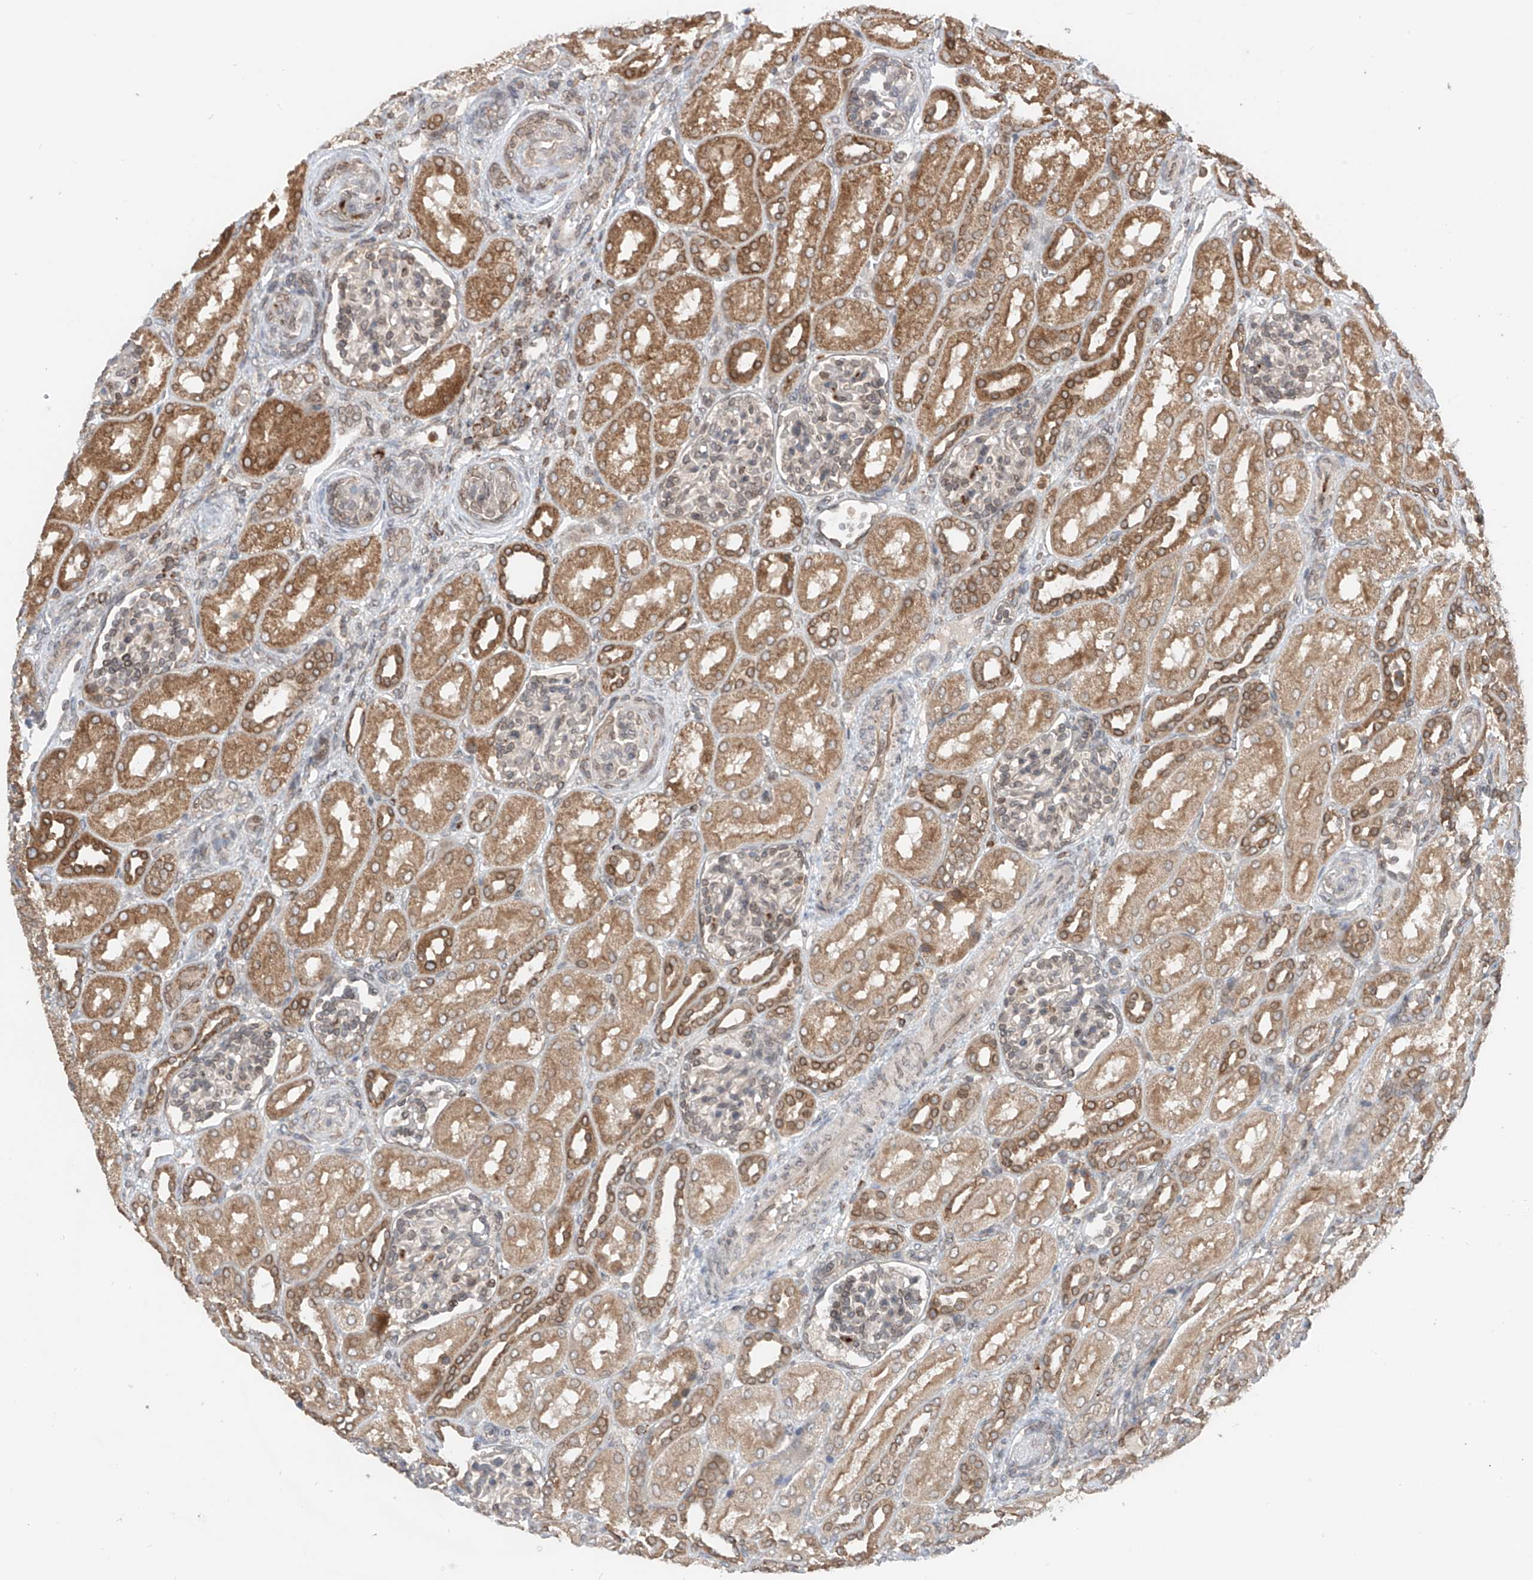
{"staining": {"intensity": "moderate", "quantity": "<25%", "location": "nuclear"}, "tissue": "kidney", "cell_type": "Cells in glomeruli", "image_type": "normal", "snomed": [{"axis": "morphology", "description": "Normal tissue, NOS"}, {"axis": "morphology", "description": "Neoplasm, malignant, NOS"}, {"axis": "topography", "description": "Kidney"}], "caption": "Immunohistochemistry (IHC) (DAB) staining of benign human kidney shows moderate nuclear protein positivity in about <25% of cells in glomeruli.", "gene": "AHCTF1", "patient": {"sex": "female", "age": 1}}